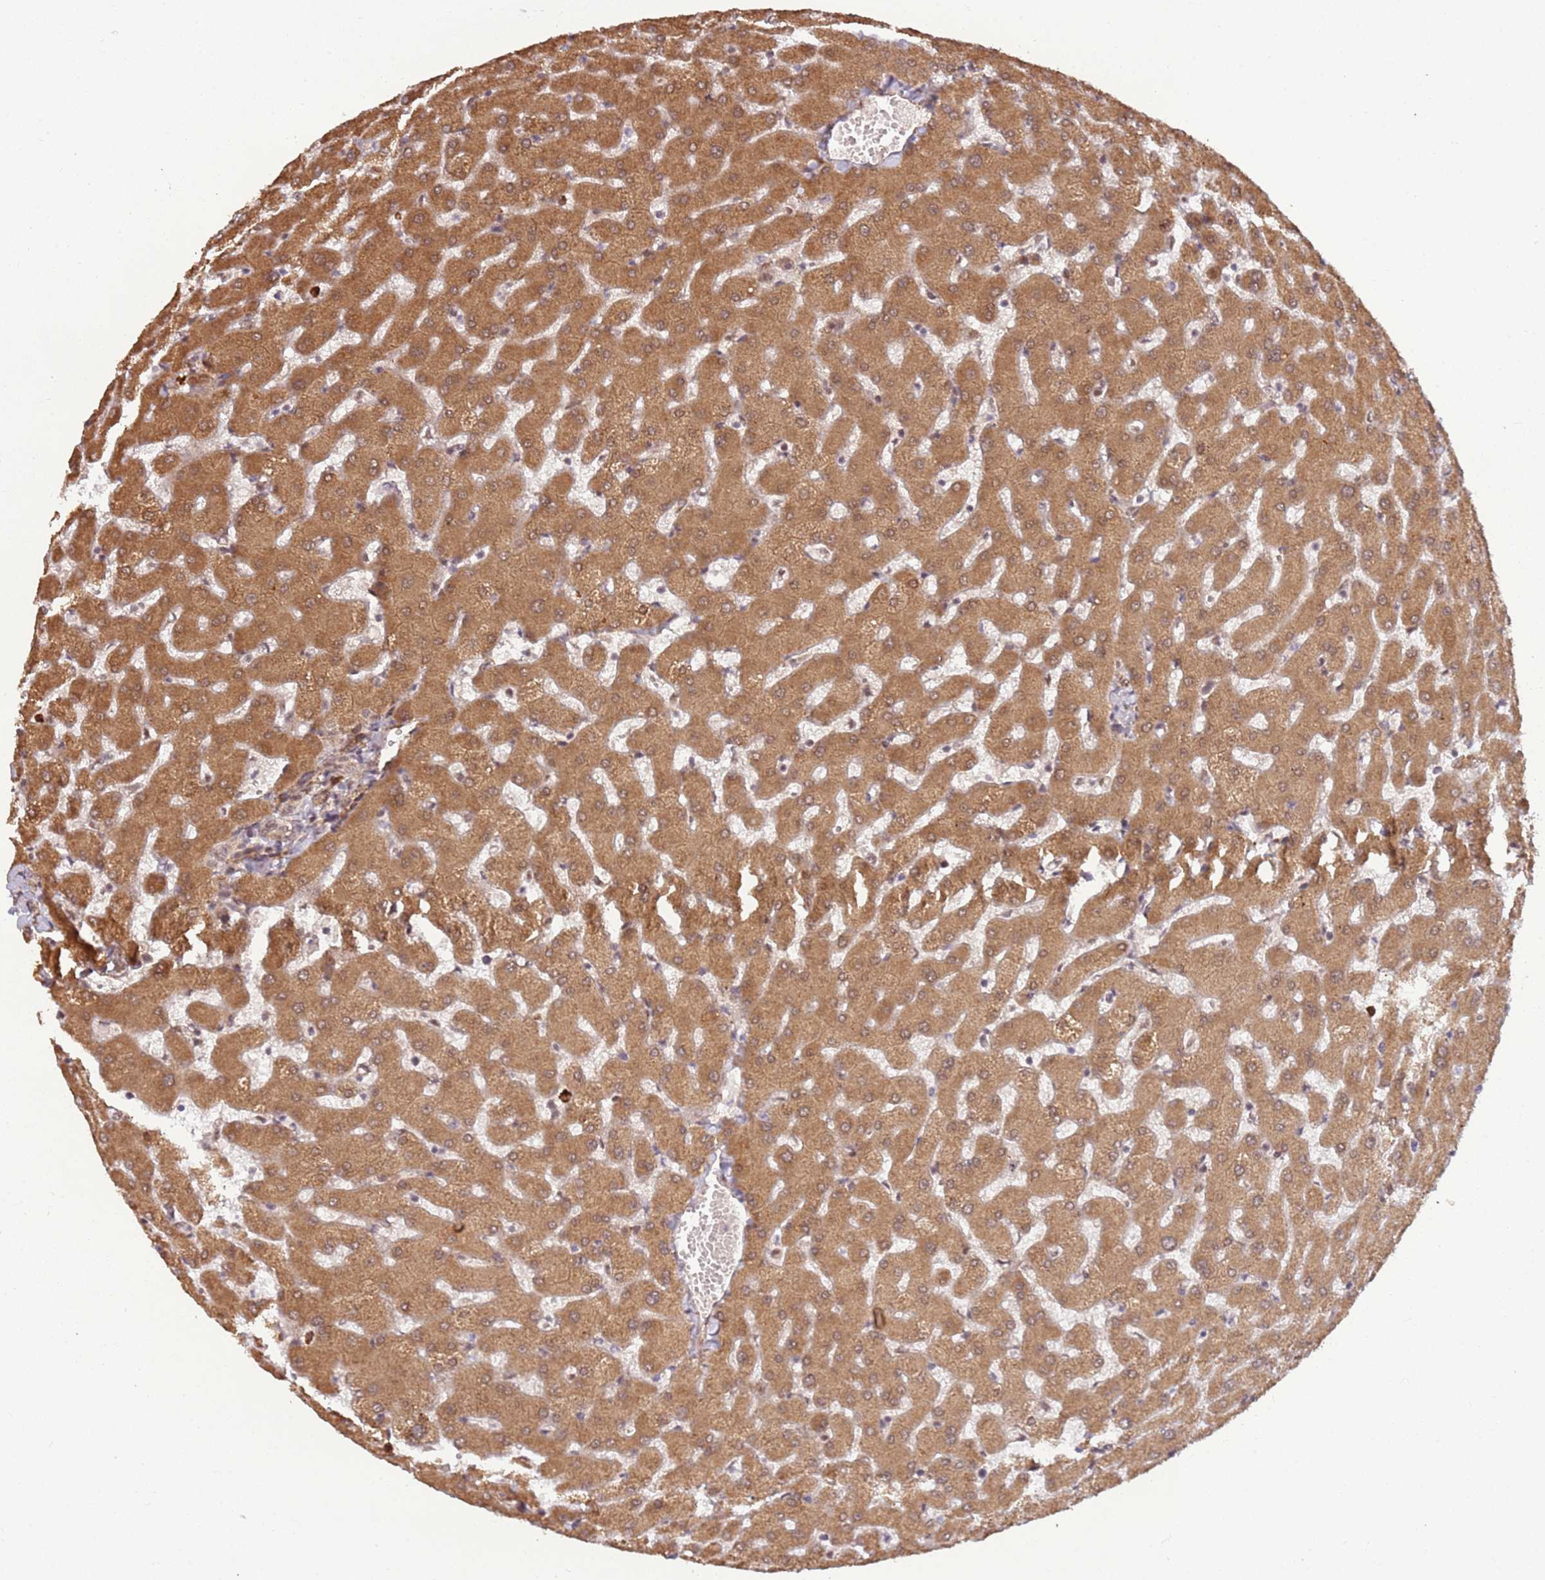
{"staining": {"intensity": "weak", "quantity": ">75%", "location": "cytoplasmic/membranous"}, "tissue": "liver", "cell_type": "Cholangiocytes", "image_type": "normal", "snomed": [{"axis": "morphology", "description": "Normal tissue, NOS"}, {"axis": "topography", "description": "Liver"}], "caption": "Immunohistochemistry (IHC) of unremarkable liver displays low levels of weak cytoplasmic/membranous expression in approximately >75% of cholangiocytes. (brown staining indicates protein expression, while blue staining denotes nuclei).", "gene": "POLR3H", "patient": {"sex": "female", "age": 63}}